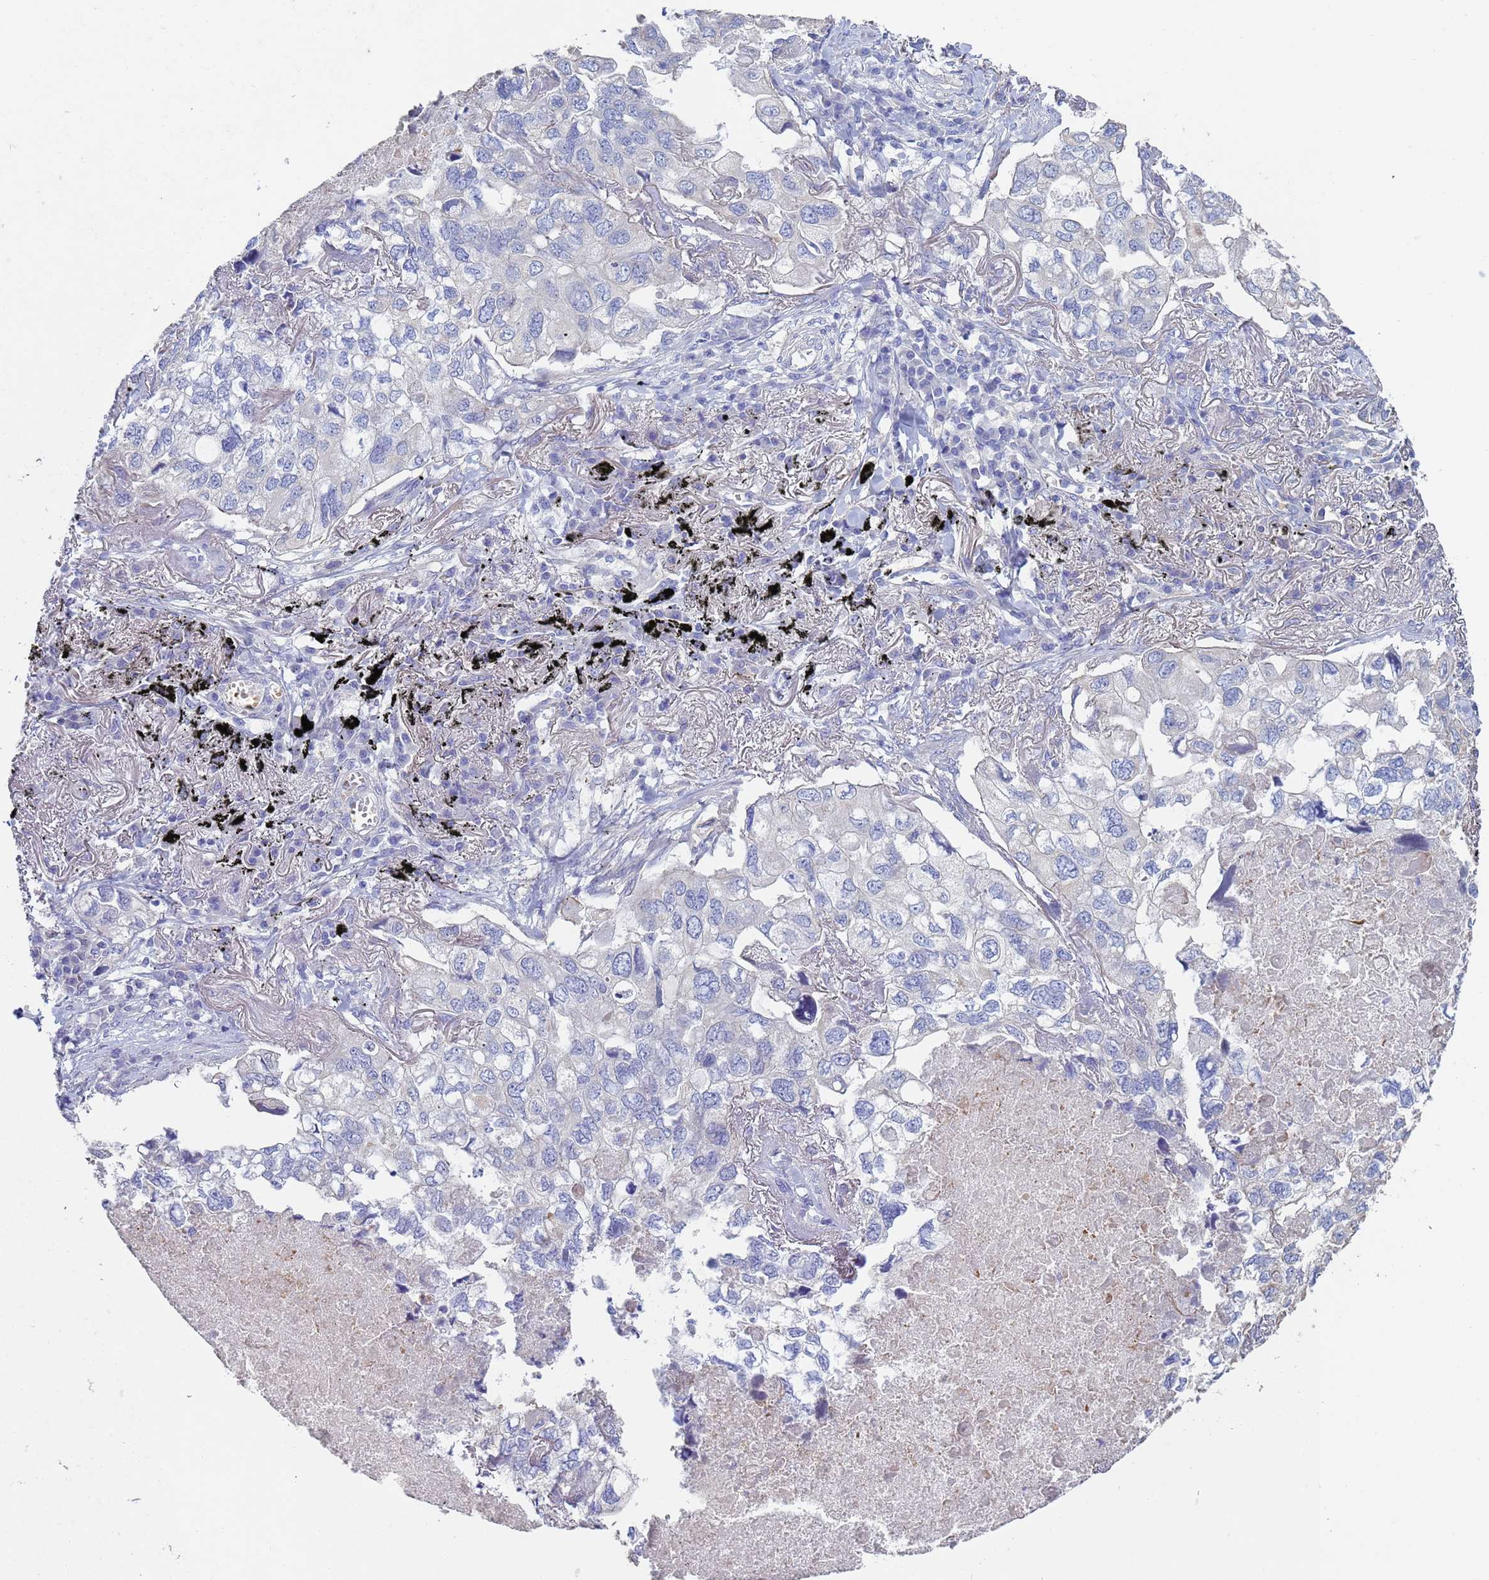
{"staining": {"intensity": "negative", "quantity": "none", "location": "none"}, "tissue": "lung cancer", "cell_type": "Tumor cells", "image_type": "cancer", "snomed": [{"axis": "morphology", "description": "Adenocarcinoma, NOS"}, {"axis": "topography", "description": "Lung"}], "caption": "A high-resolution histopathology image shows IHC staining of lung cancer, which displays no significant expression in tumor cells. The staining is performed using DAB (3,3'-diaminobenzidine) brown chromogen with nuclei counter-stained in using hematoxylin.", "gene": "ABCA8", "patient": {"sex": "male", "age": 65}}